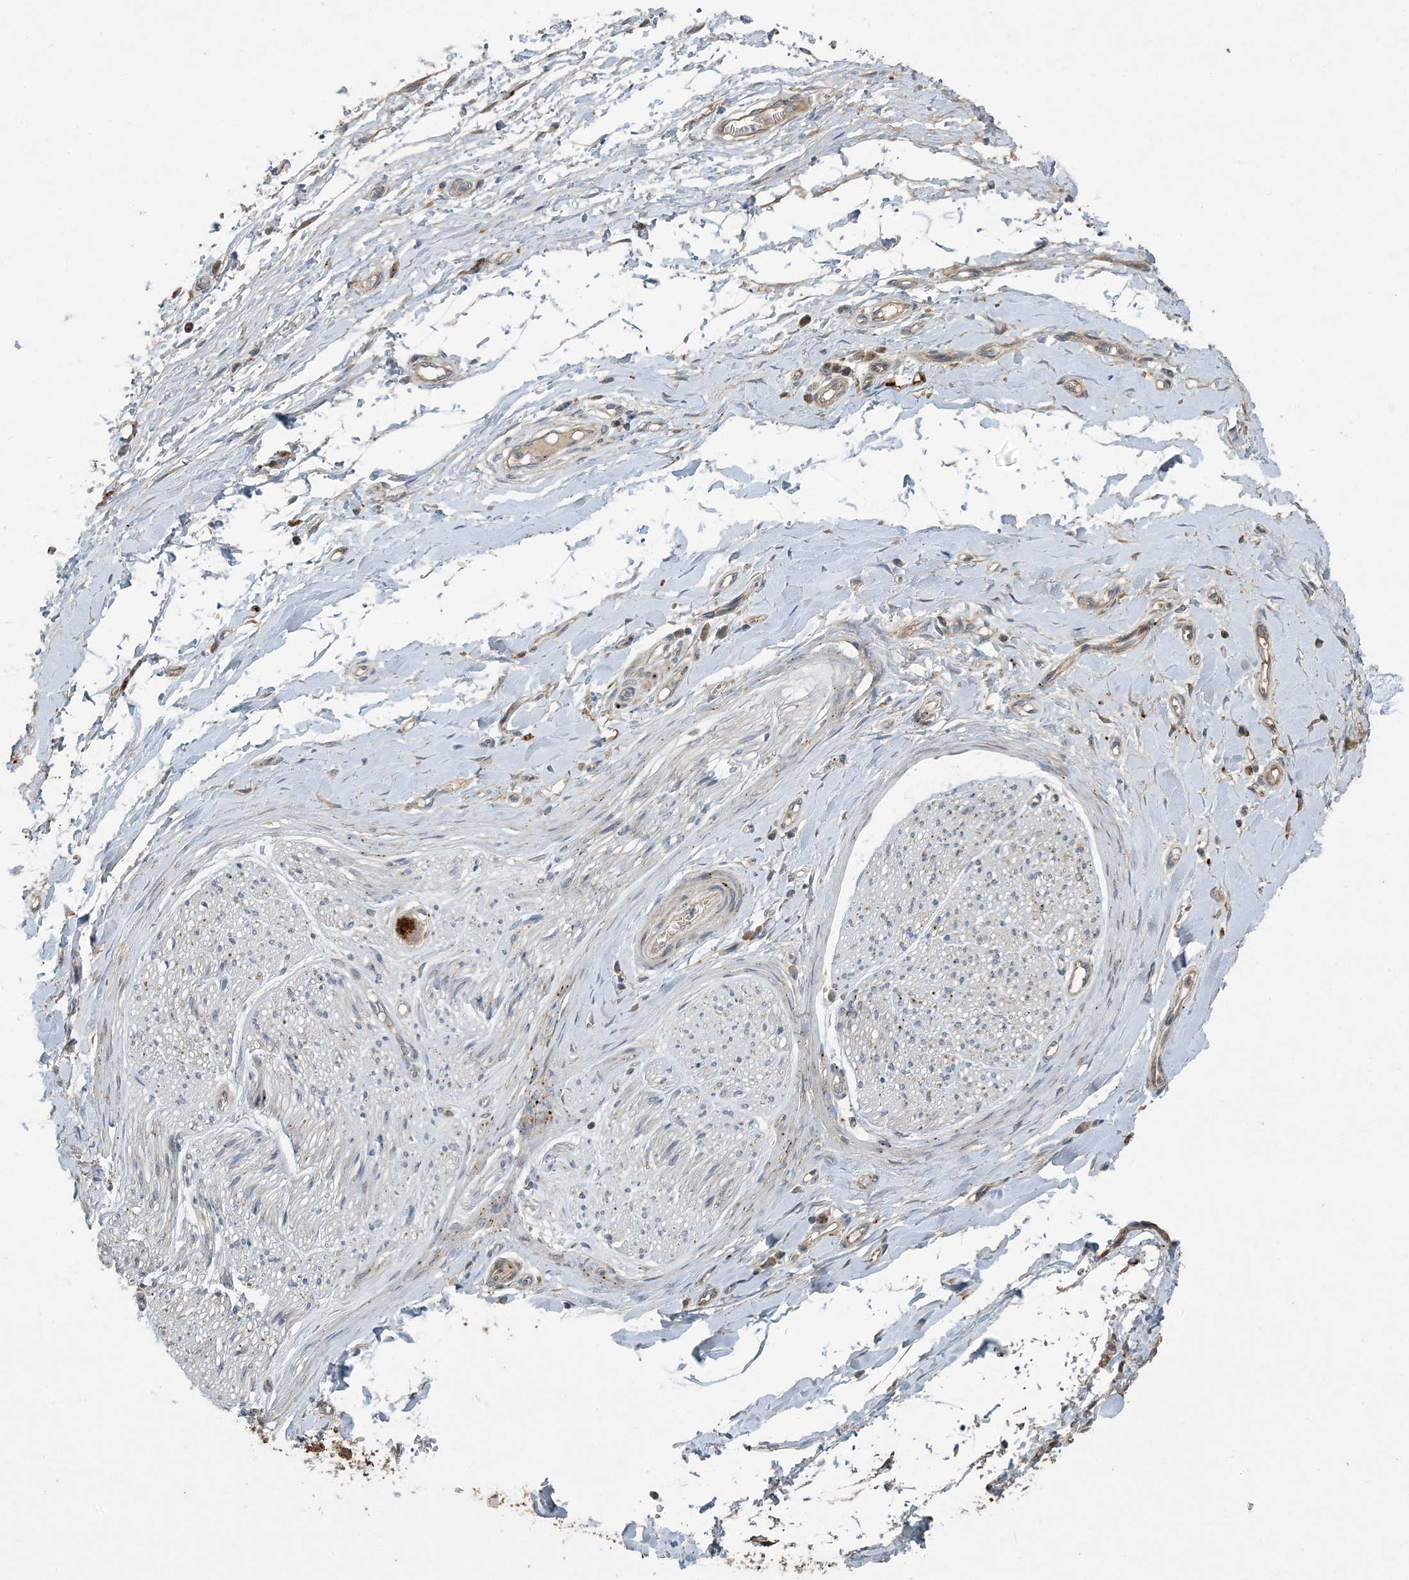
{"staining": {"intensity": "weak", "quantity": "25%-75%", "location": "cytoplasmic/membranous"}, "tissue": "soft tissue", "cell_type": "Chondrocytes", "image_type": "normal", "snomed": [{"axis": "morphology", "description": "Normal tissue, NOS"}, {"axis": "morphology", "description": "Adenocarcinoma, NOS"}, {"axis": "topography", "description": "Stomach, upper"}, {"axis": "topography", "description": "Peripheral nerve tissue"}], "caption": "Immunohistochemical staining of benign soft tissue demonstrates low levels of weak cytoplasmic/membranous expression in about 25%-75% of chondrocytes.", "gene": "LTN1", "patient": {"sex": "male", "age": 62}}